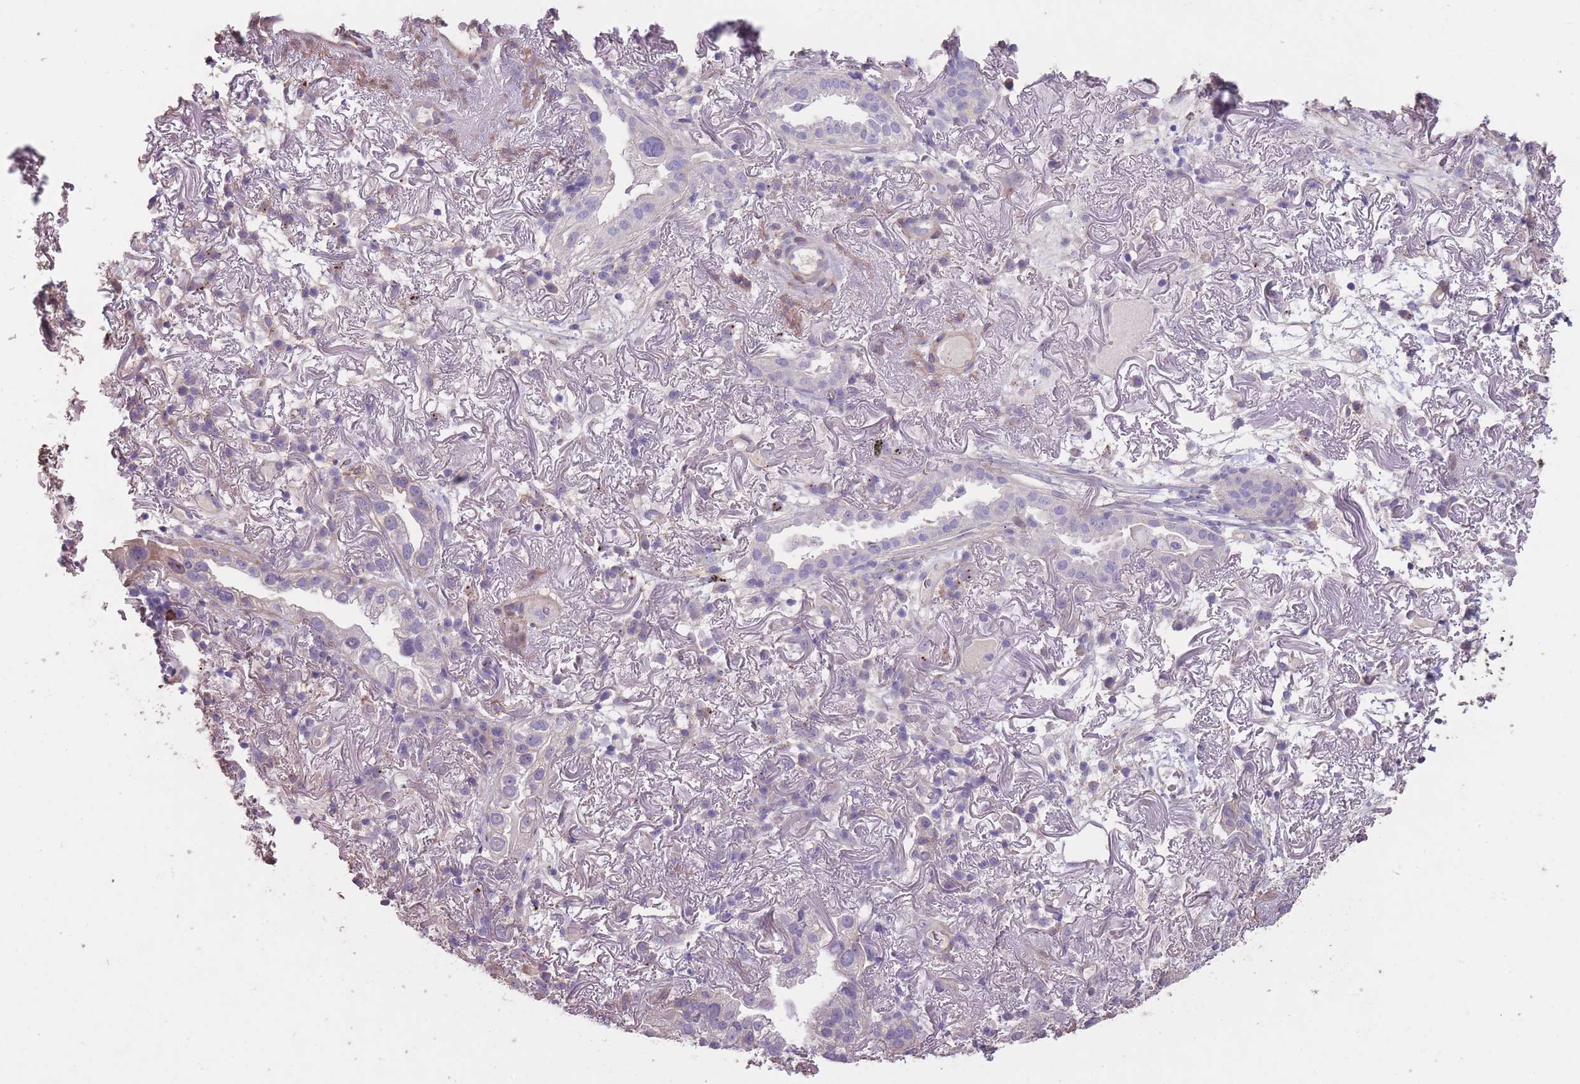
{"staining": {"intensity": "negative", "quantity": "none", "location": "none"}, "tissue": "lung cancer", "cell_type": "Tumor cells", "image_type": "cancer", "snomed": [{"axis": "morphology", "description": "Adenocarcinoma, NOS"}, {"axis": "topography", "description": "Lung"}], "caption": "High magnification brightfield microscopy of adenocarcinoma (lung) stained with DAB (brown) and counterstained with hematoxylin (blue): tumor cells show no significant positivity. (Brightfield microscopy of DAB immunohistochemistry (IHC) at high magnification).", "gene": "RSPH10B", "patient": {"sex": "female", "age": 69}}